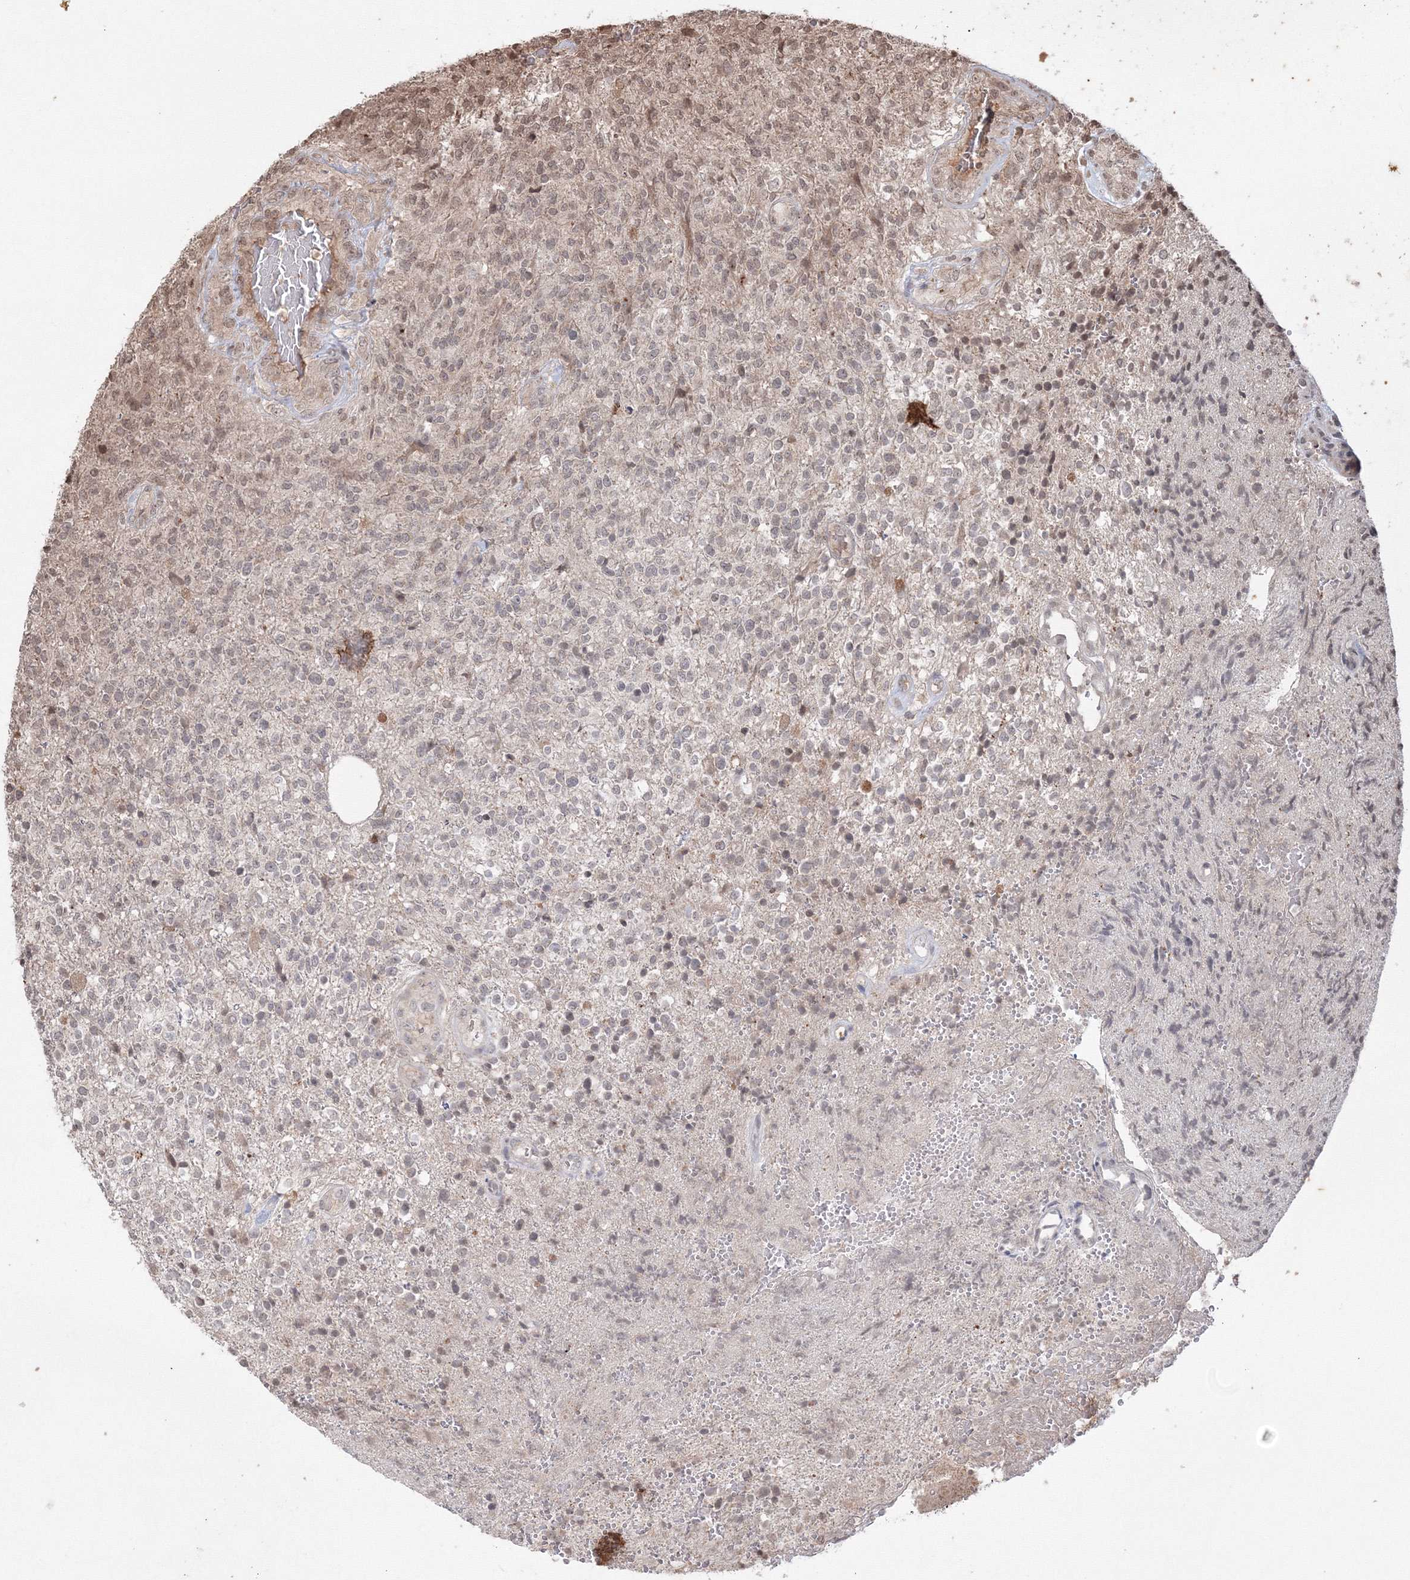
{"staining": {"intensity": "moderate", "quantity": "<25%", "location": "cytoplasmic/membranous,nuclear"}, "tissue": "glioma", "cell_type": "Tumor cells", "image_type": "cancer", "snomed": [{"axis": "morphology", "description": "Glioma, malignant, High grade"}, {"axis": "topography", "description": "Brain"}], "caption": "Moderate cytoplasmic/membranous and nuclear expression is identified in about <25% of tumor cells in glioma.", "gene": "PEX13", "patient": {"sex": "male", "age": 56}}